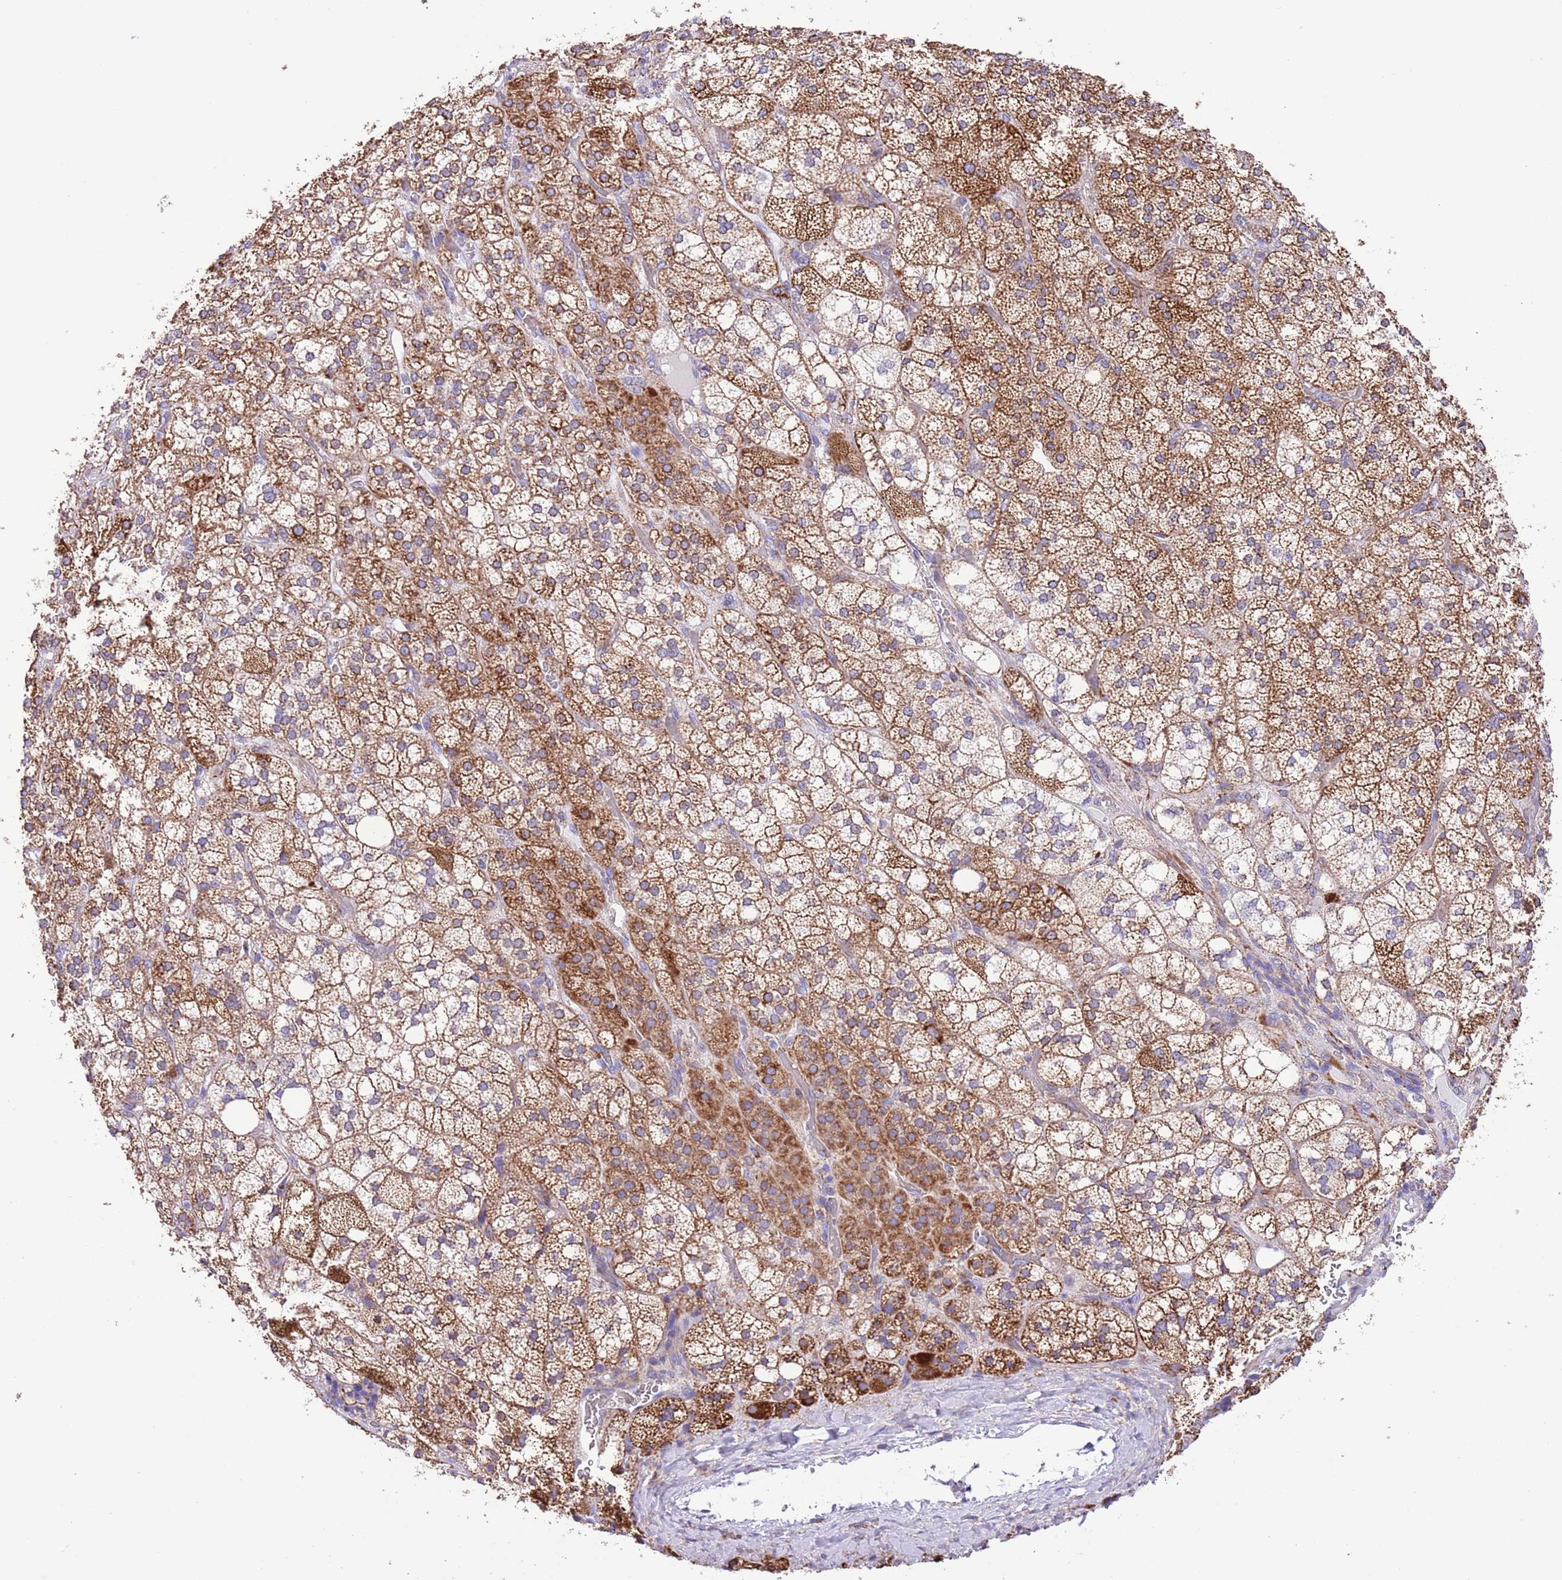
{"staining": {"intensity": "strong", "quantity": ">75%", "location": "cytoplasmic/membranous"}, "tissue": "adrenal gland", "cell_type": "Glandular cells", "image_type": "normal", "snomed": [{"axis": "morphology", "description": "Normal tissue, NOS"}, {"axis": "topography", "description": "Adrenal gland"}], "caption": "Glandular cells exhibit strong cytoplasmic/membranous positivity in about >75% of cells in benign adrenal gland.", "gene": "SS18L2", "patient": {"sex": "male", "age": 61}}